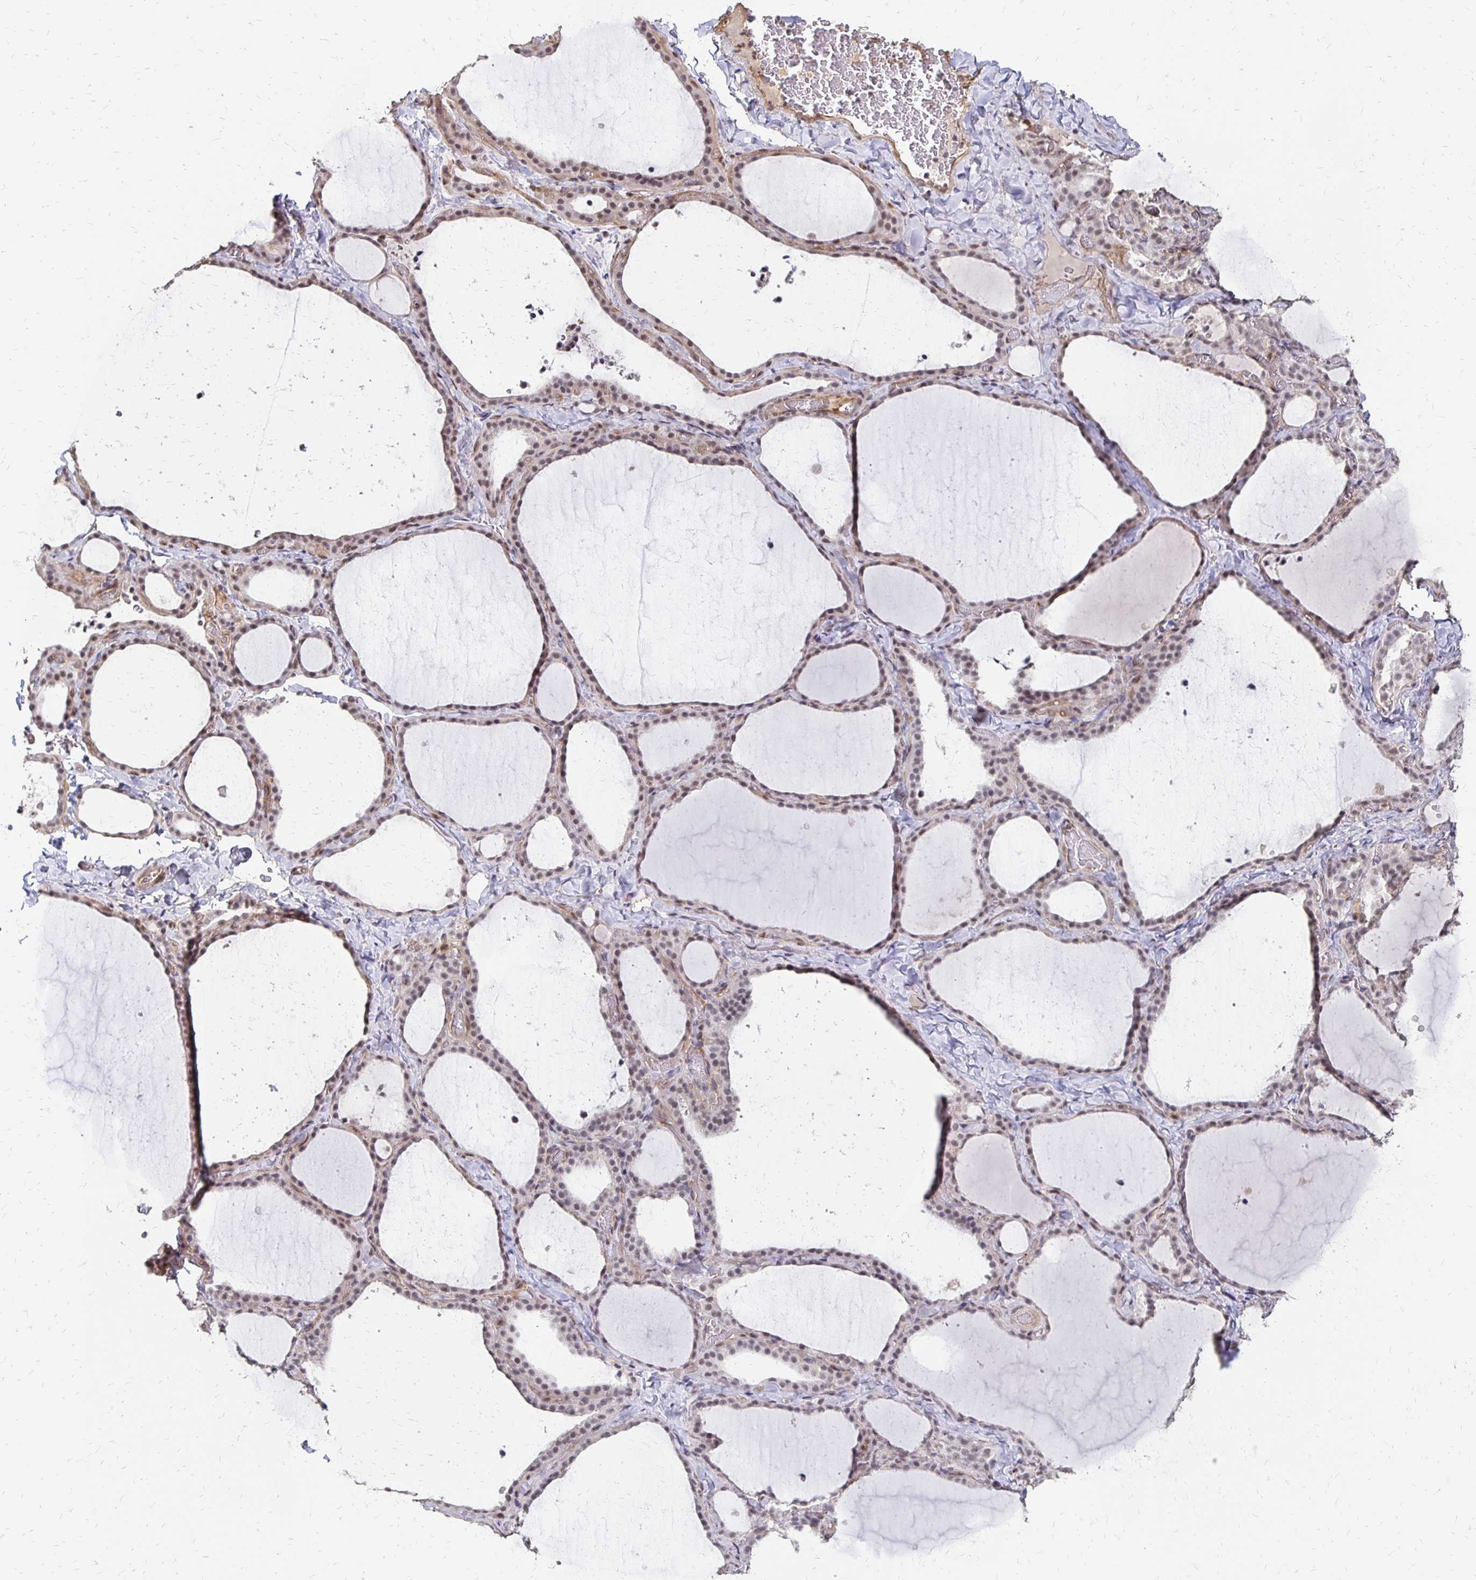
{"staining": {"intensity": "weak", "quantity": "25%-75%", "location": "nuclear"}, "tissue": "thyroid gland", "cell_type": "Glandular cells", "image_type": "normal", "snomed": [{"axis": "morphology", "description": "Normal tissue, NOS"}, {"axis": "topography", "description": "Thyroid gland"}], "caption": "Protein staining of unremarkable thyroid gland demonstrates weak nuclear positivity in about 25%-75% of glandular cells.", "gene": "CLASRP", "patient": {"sex": "female", "age": 22}}